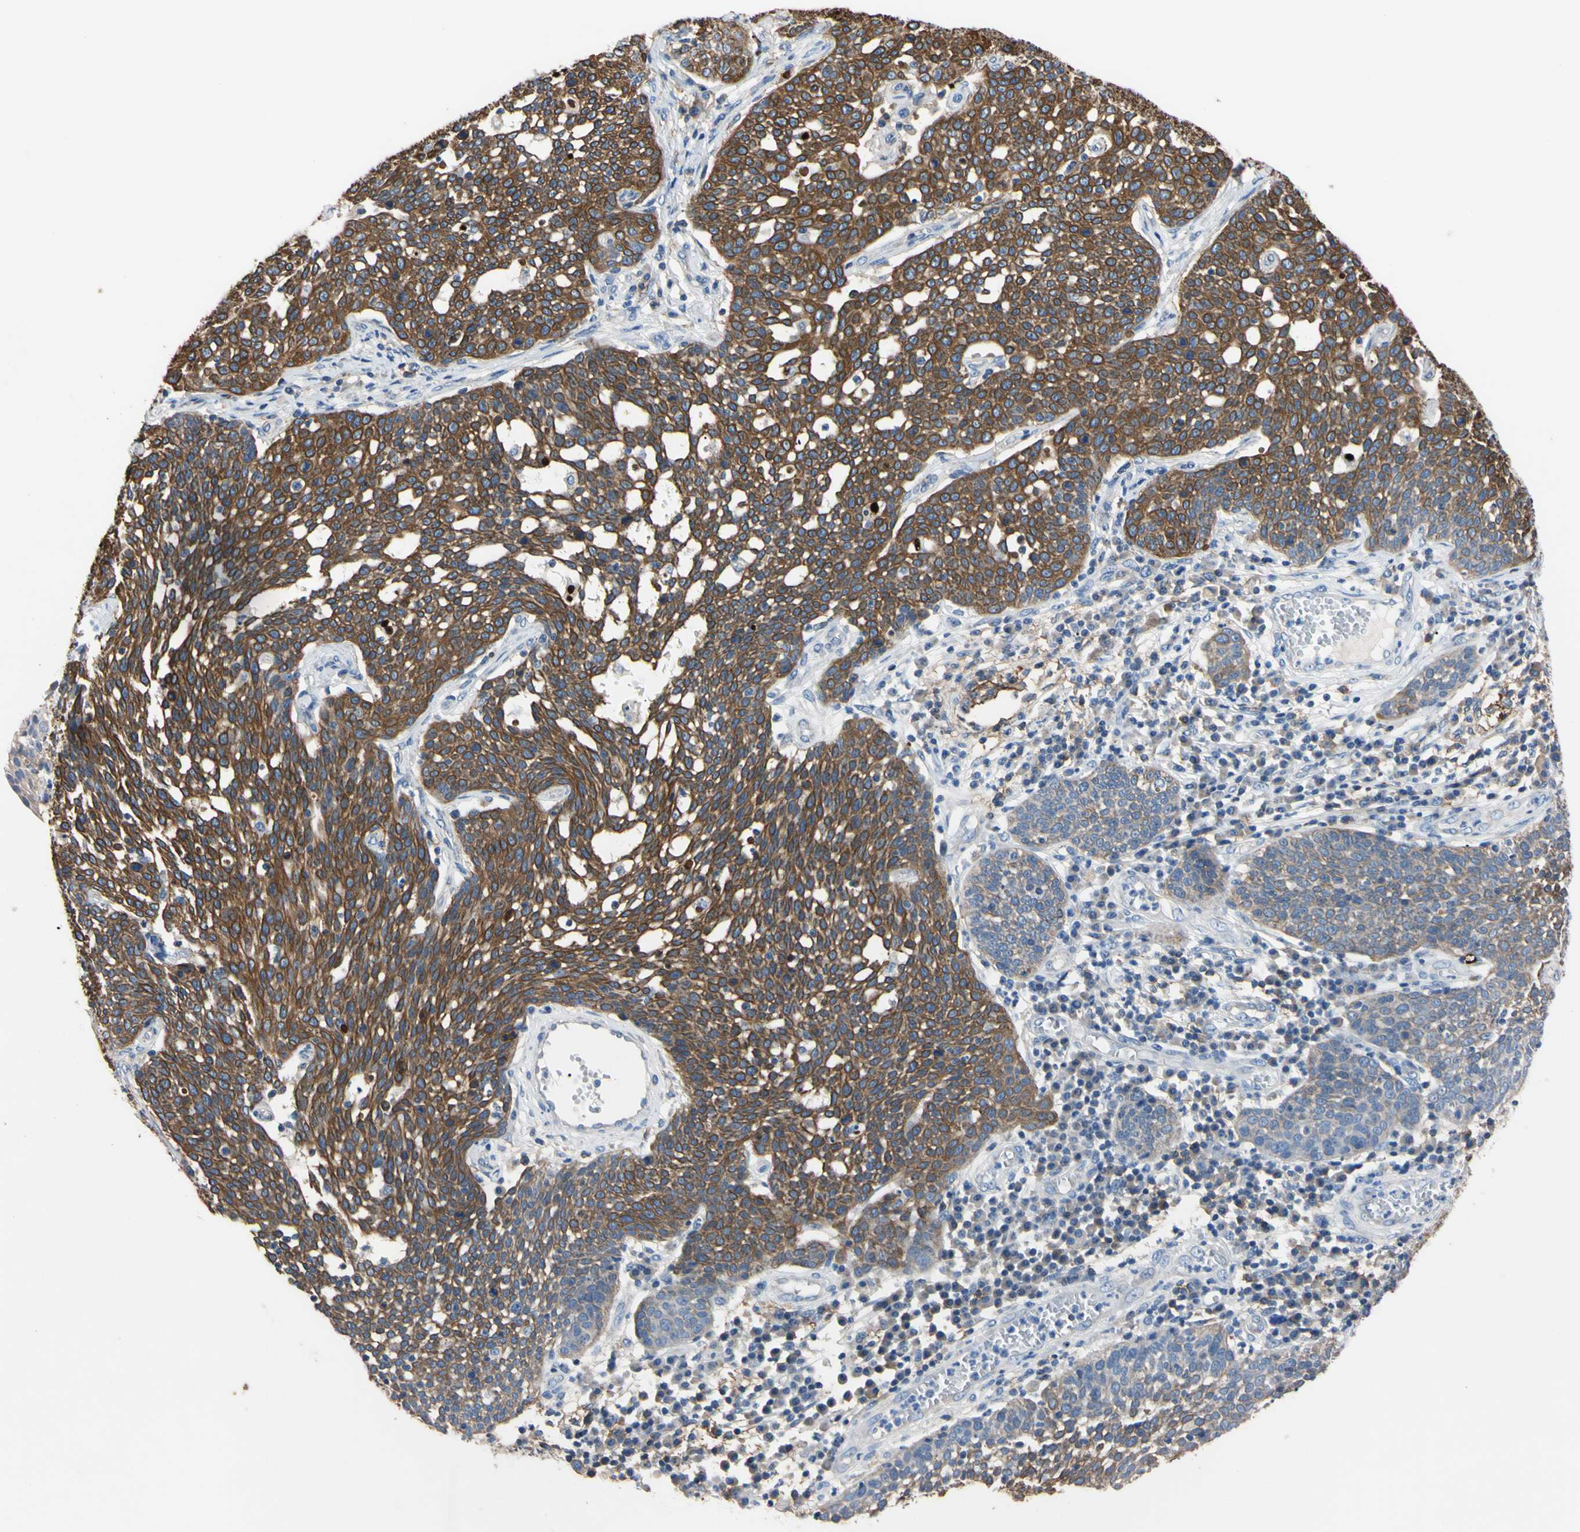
{"staining": {"intensity": "strong", "quantity": ">75%", "location": "cytoplasmic/membranous"}, "tissue": "cervical cancer", "cell_type": "Tumor cells", "image_type": "cancer", "snomed": [{"axis": "morphology", "description": "Squamous cell carcinoma, NOS"}, {"axis": "topography", "description": "Cervix"}], "caption": "This photomicrograph displays cervical cancer stained with immunohistochemistry to label a protein in brown. The cytoplasmic/membranous of tumor cells show strong positivity for the protein. Nuclei are counter-stained blue.", "gene": "PNKD", "patient": {"sex": "female", "age": 34}}